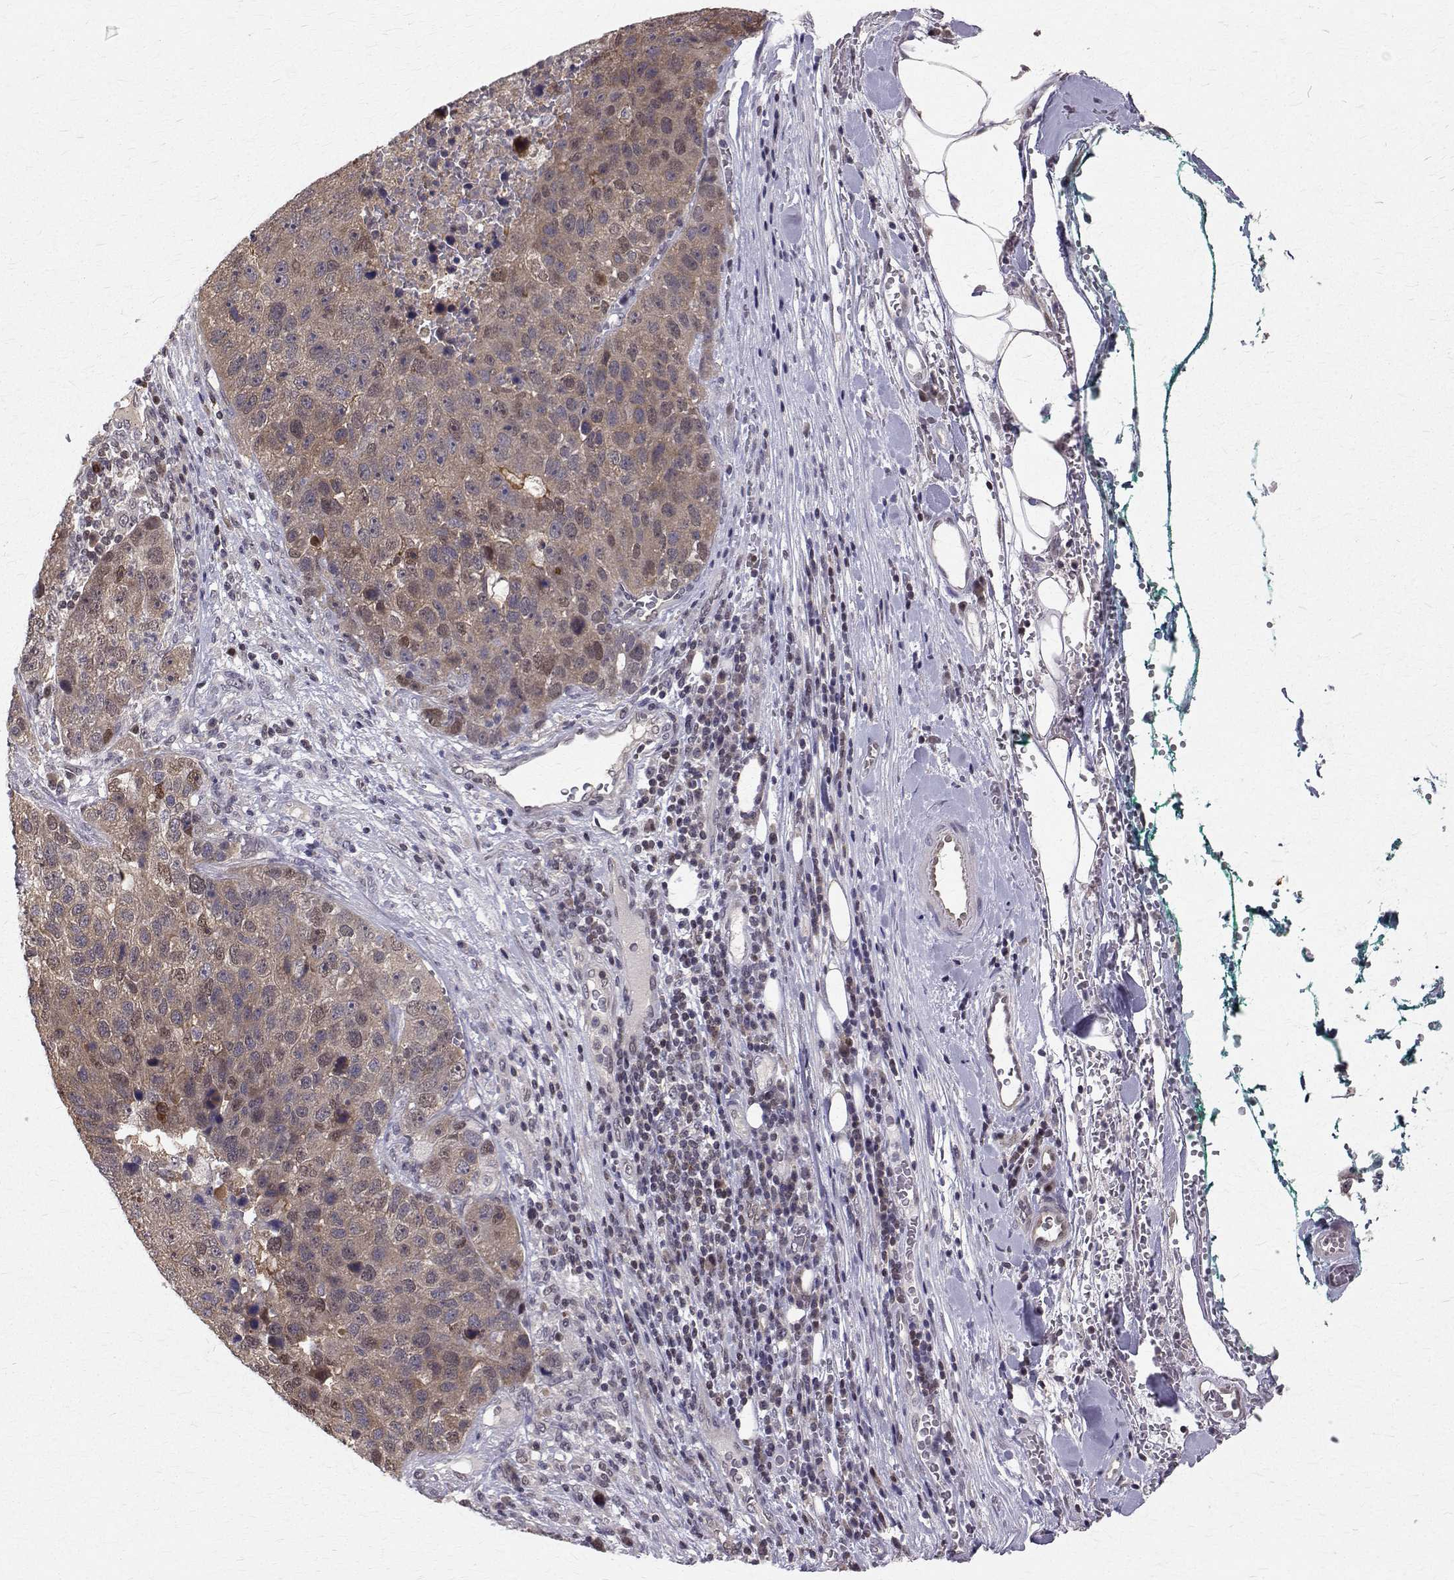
{"staining": {"intensity": "weak", "quantity": ">75%", "location": "cytoplasmic/membranous,nuclear"}, "tissue": "pancreatic cancer", "cell_type": "Tumor cells", "image_type": "cancer", "snomed": [{"axis": "morphology", "description": "Adenocarcinoma, NOS"}, {"axis": "topography", "description": "Pancreas"}], "caption": "An immunohistochemistry (IHC) photomicrograph of tumor tissue is shown. Protein staining in brown highlights weak cytoplasmic/membranous and nuclear positivity in pancreatic adenocarcinoma within tumor cells.", "gene": "NIF3L1", "patient": {"sex": "female", "age": 61}}